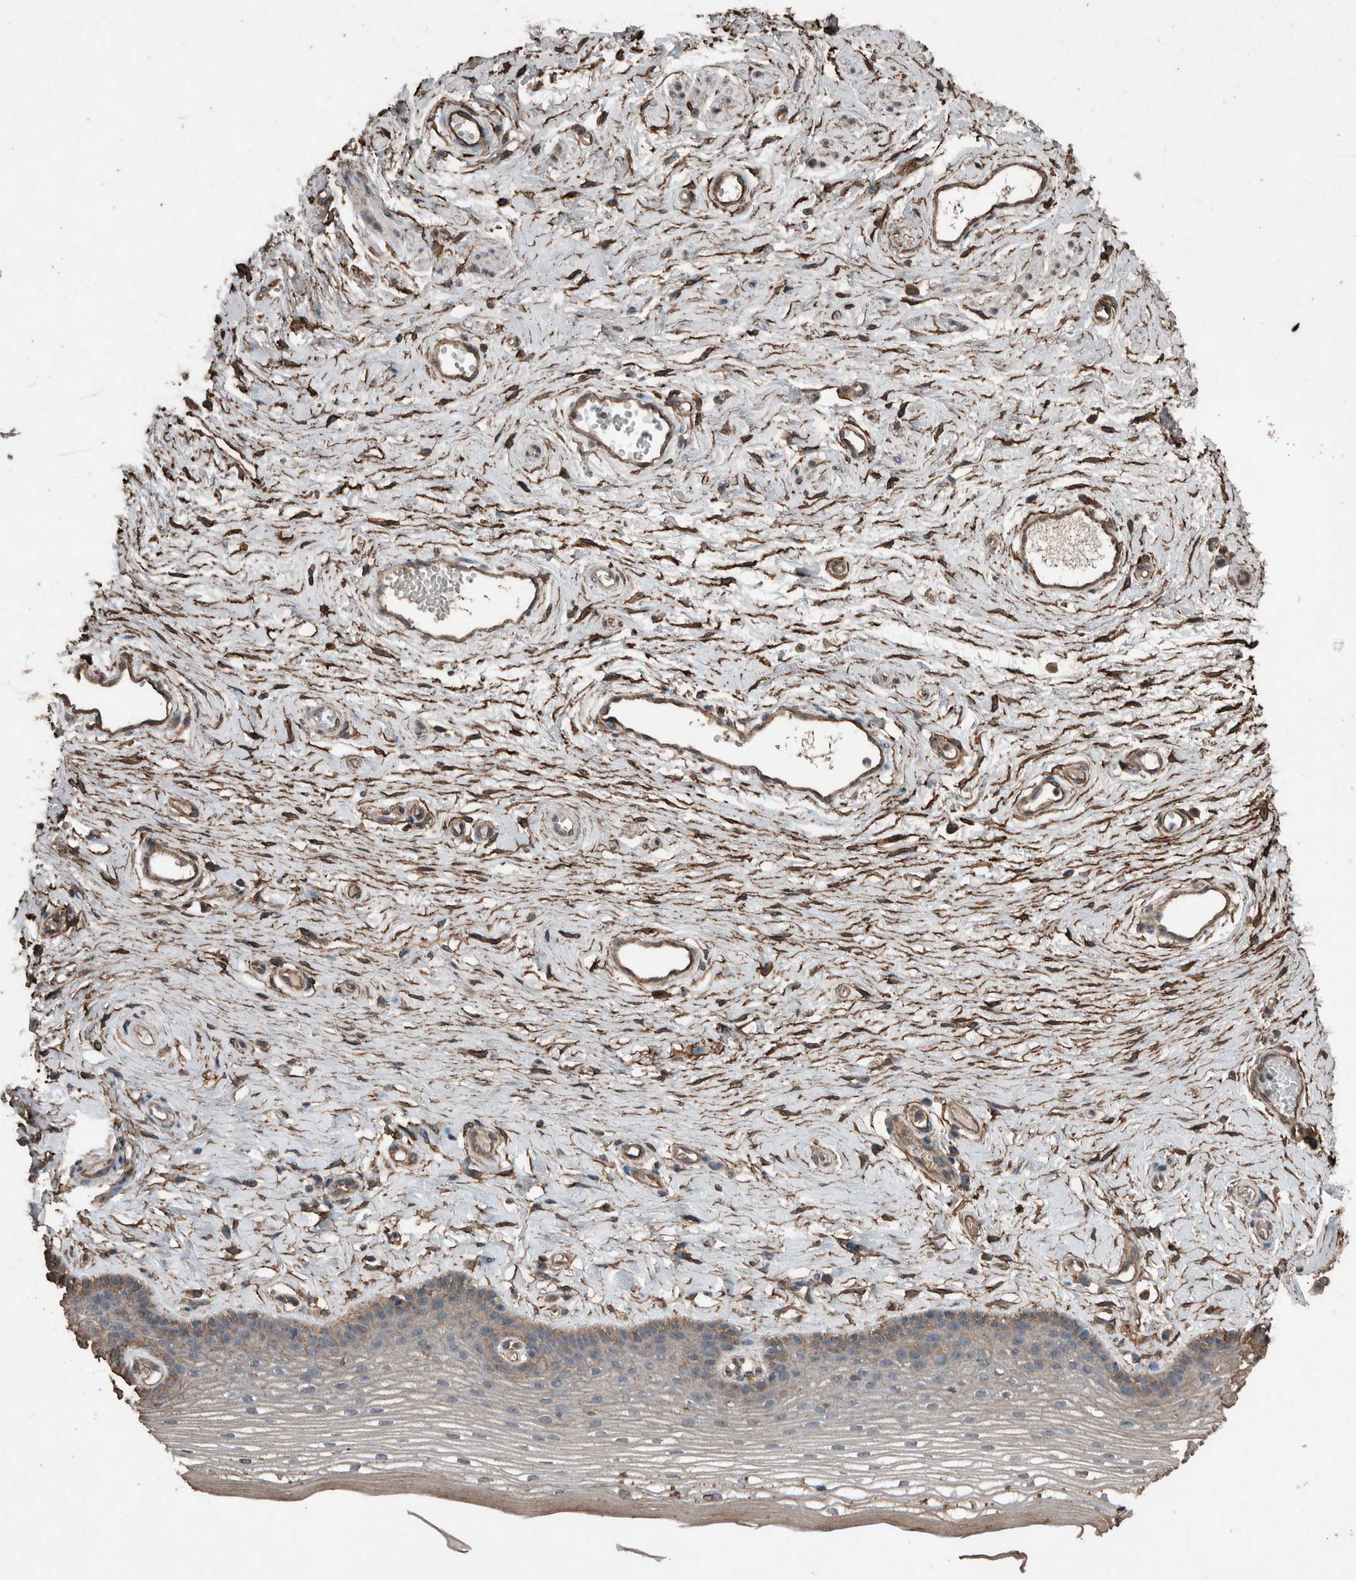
{"staining": {"intensity": "weak", "quantity": ">75%", "location": "cytoplasmic/membranous"}, "tissue": "vagina", "cell_type": "Squamous epithelial cells", "image_type": "normal", "snomed": [{"axis": "morphology", "description": "Normal tissue, NOS"}, {"axis": "topography", "description": "Vagina"}], "caption": "Weak cytoplasmic/membranous expression is present in about >75% of squamous epithelial cells in unremarkable vagina. The staining was performed using DAB, with brown indicating positive protein expression. Nuclei are stained blue with hematoxylin.", "gene": "S100A10", "patient": {"sex": "female", "age": 46}}